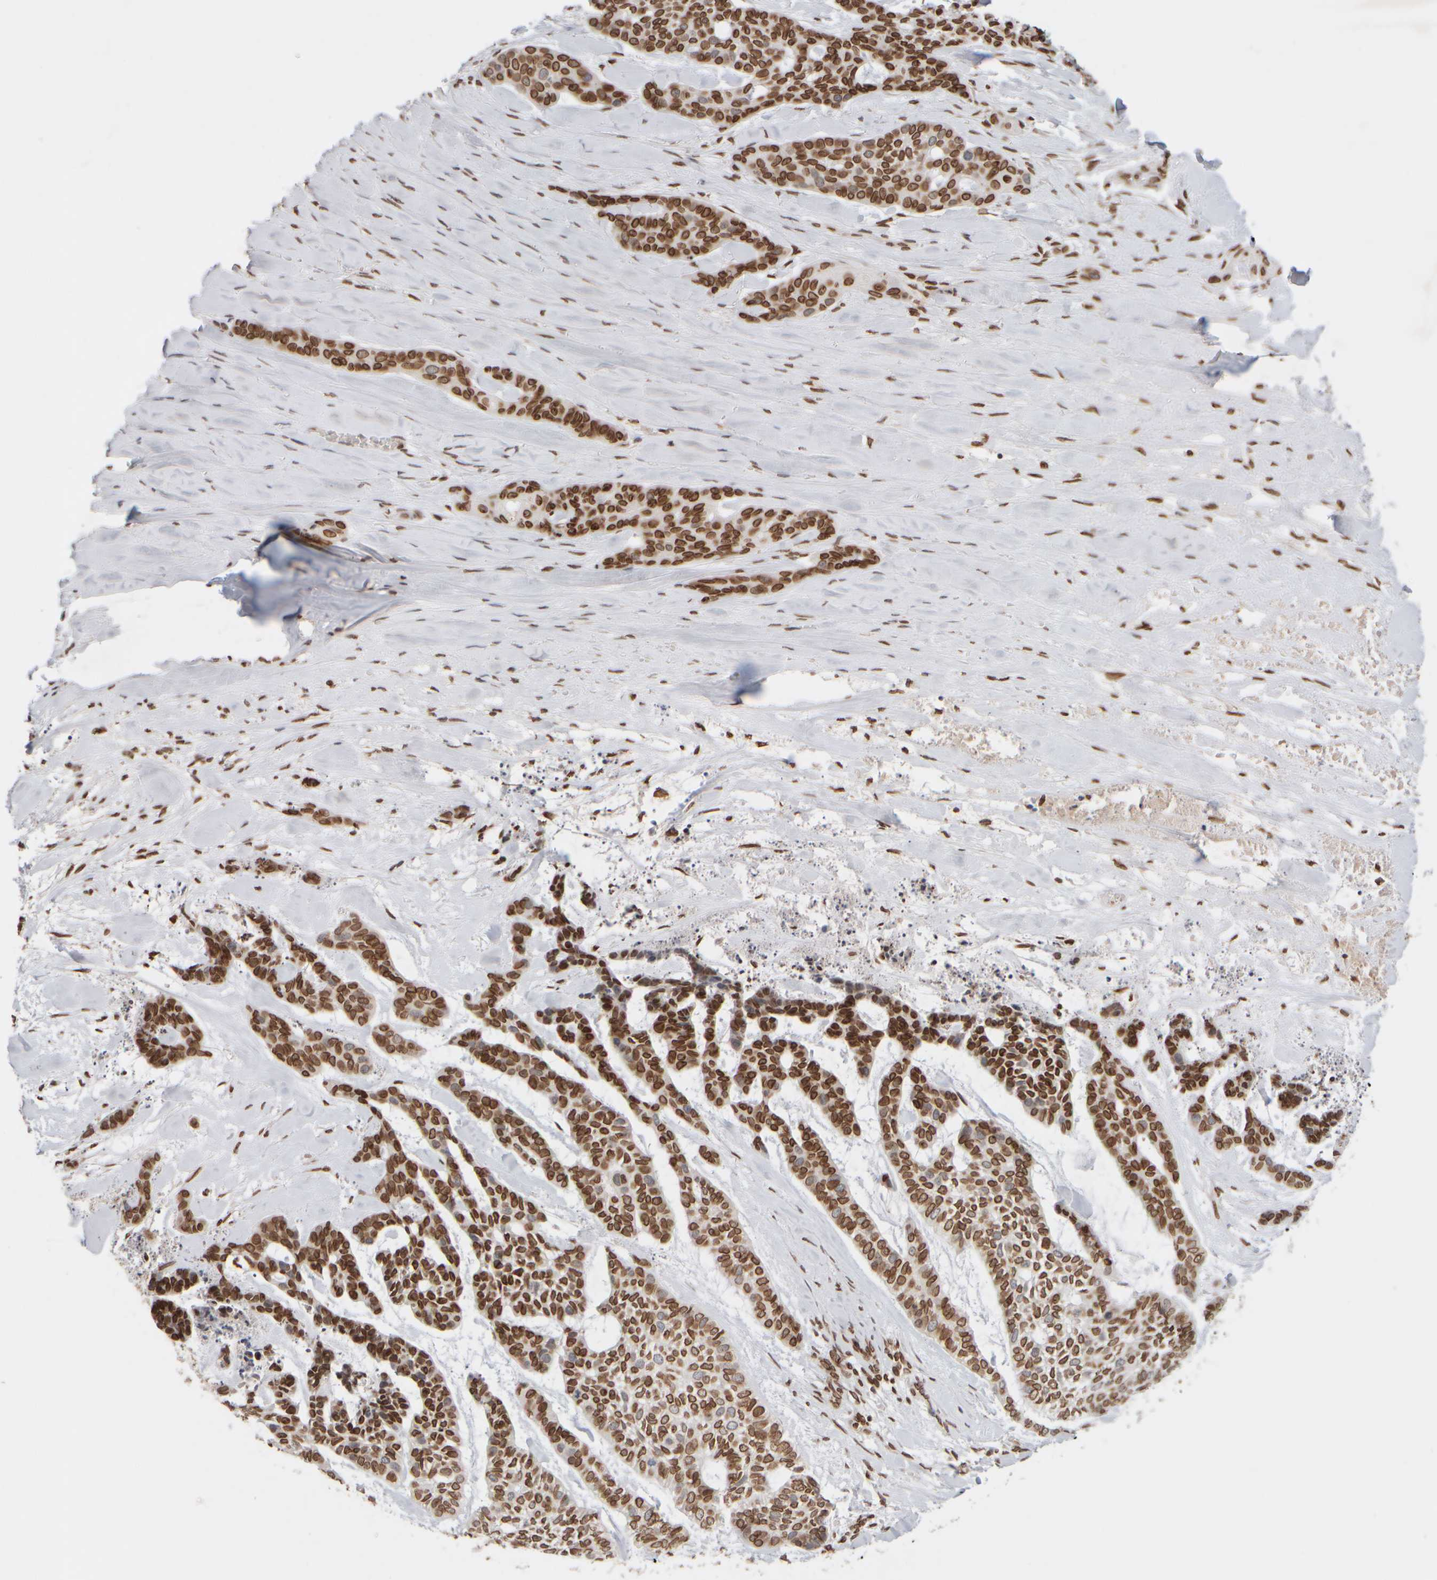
{"staining": {"intensity": "strong", "quantity": ">75%", "location": "cytoplasmic/membranous,nuclear"}, "tissue": "skin cancer", "cell_type": "Tumor cells", "image_type": "cancer", "snomed": [{"axis": "morphology", "description": "Basal cell carcinoma"}, {"axis": "topography", "description": "Skin"}], "caption": "IHC photomicrograph of human skin cancer (basal cell carcinoma) stained for a protein (brown), which shows high levels of strong cytoplasmic/membranous and nuclear positivity in approximately >75% of tumor cells.", "gene": "ZC3HC1", "patient": {"sex": "female", "age": 64}}